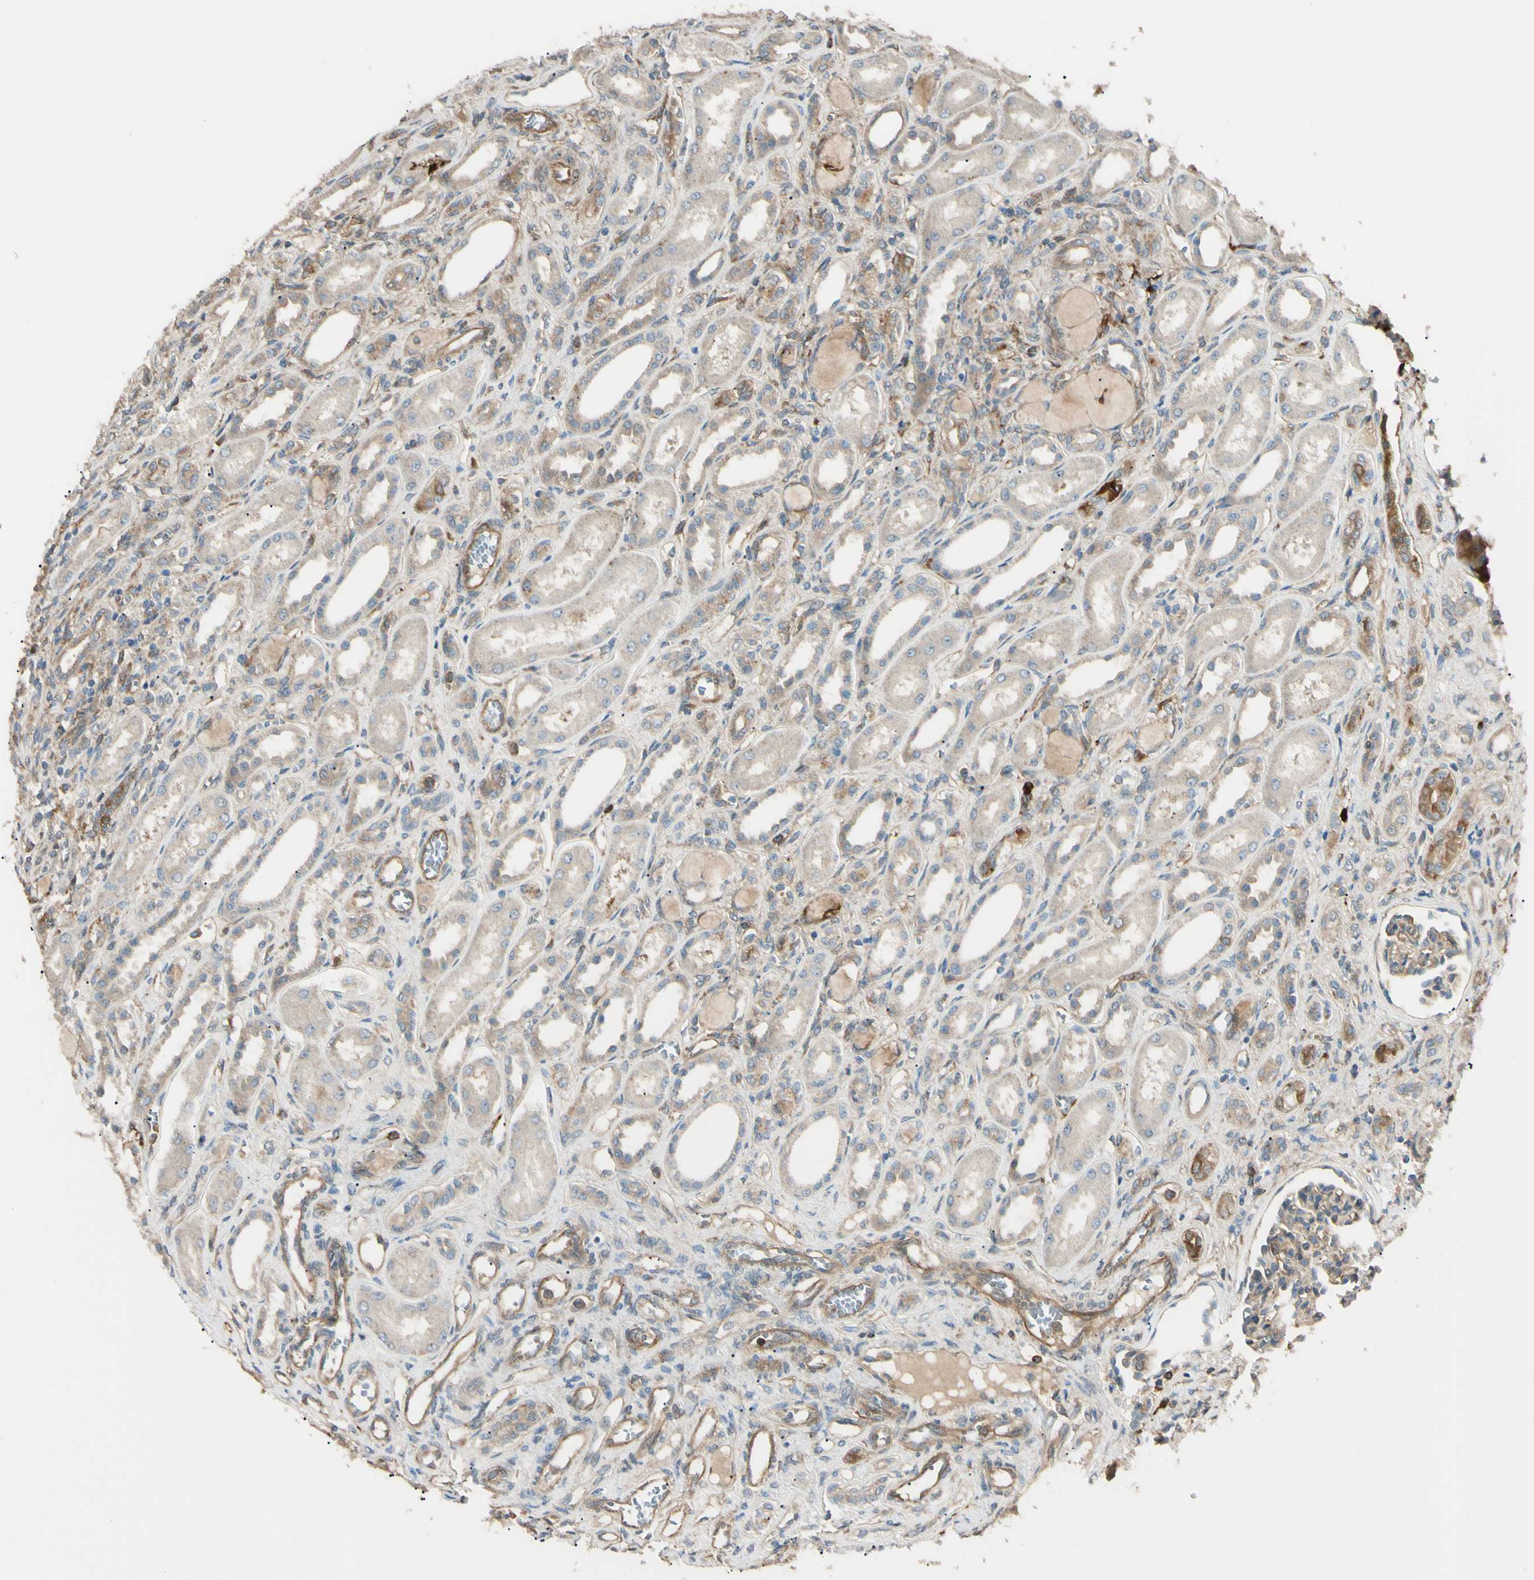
{"staining": {"intensity": "moderate", "quantity": ">75%", "location": "cytoplasmic/membranous"}, "tissue": "kidney", "cell_type": "Cells in glomeruli", "image_type": "normal", "snomed": [{"axis": "morphology", "description": "Normal tissue, NOS"}, {"axis": "topography", "description": "Kidney"}], "caption": "Cells in glomeruli exhibit moderate cytoplasmic/membranous positivity in approximately >75% of cells in normal kidney.", "gene": "PTPN12", "patient": {"sex": "male", "age": 7}}